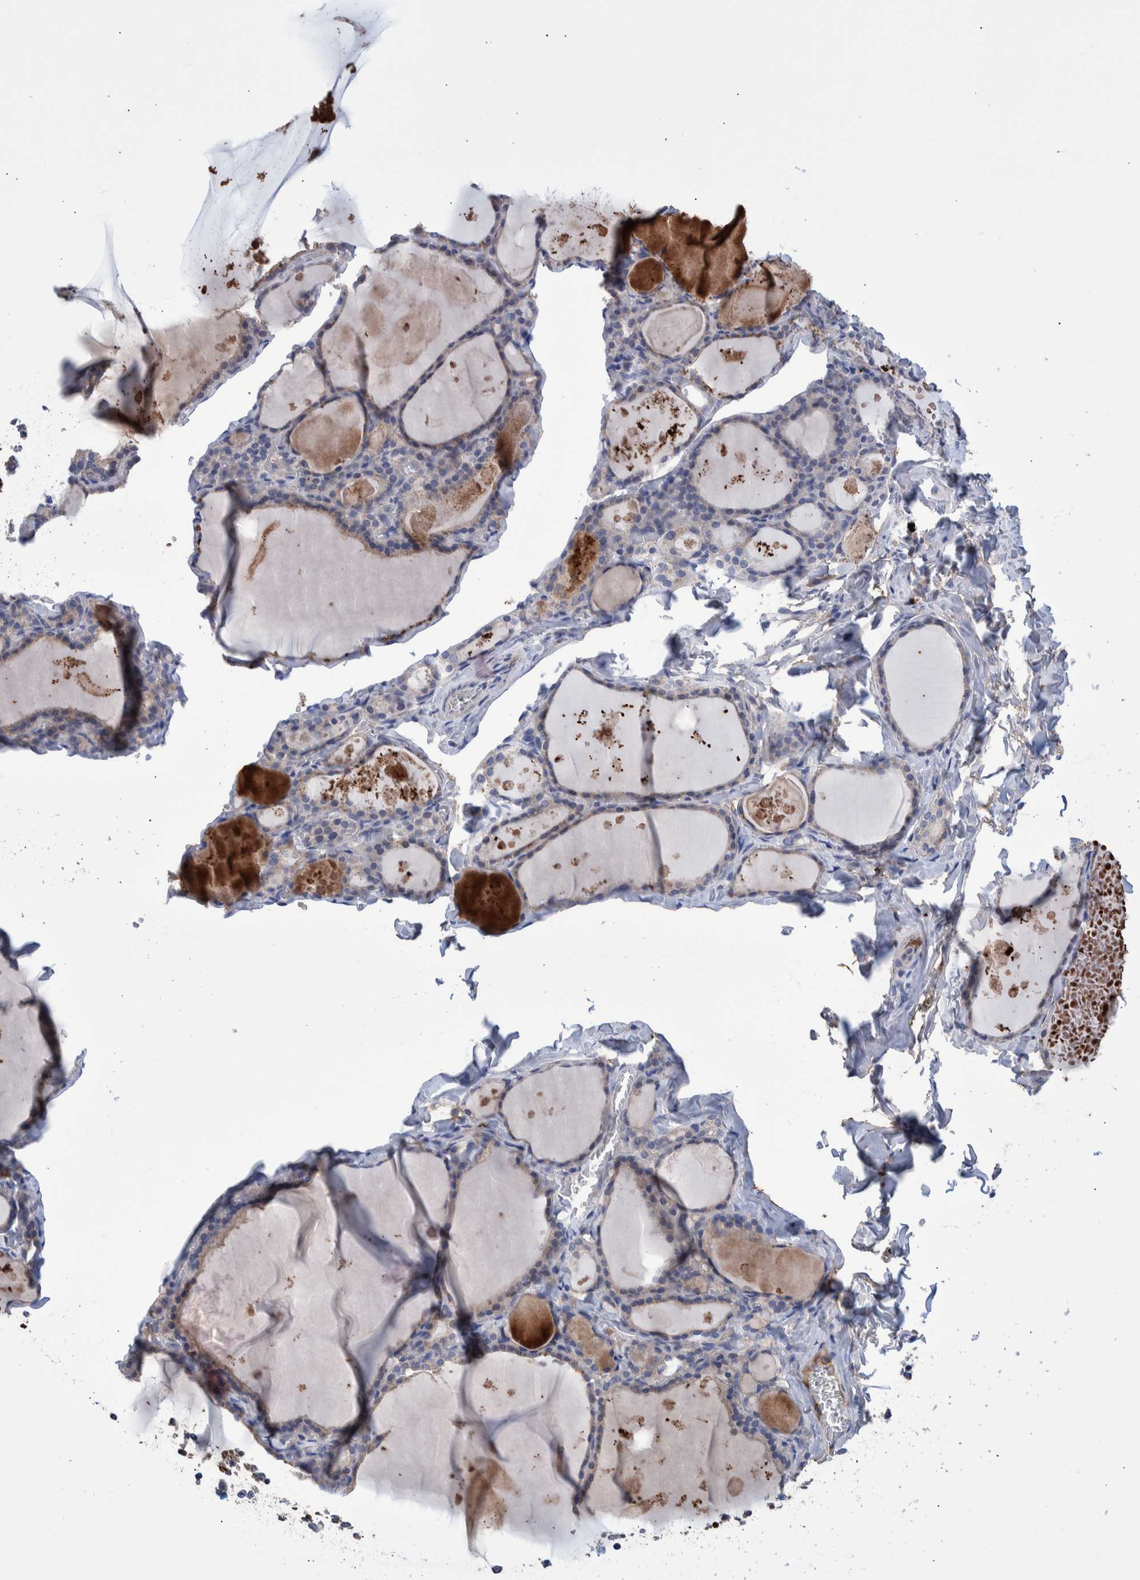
{"staining": {"intensity": "weak", "quantity": "25%-75%", "location": "cytoplasmic/membranous"}, "tissue": "thyroid gland", "cell_type": "Glandular cells", "image_type": "normal", "snomed": [{"axis": "morphology", "description": "Normal tissue, NOS"}, {"axis": "topography", "description": "Thyroid gland"}], "caption": "Unremarkable thyroid gland displays weak cytoplasmic/membranous positivity in about 25%-75% of glandular cells, visualized by immunohistochemistry. The staining is performed using DAB brown chromogen to label protein expression. The nuclei are counter-stained blue using hematoxylin.", "gene": "DLL4", "patient": {"sex": "male", "age": 56}}